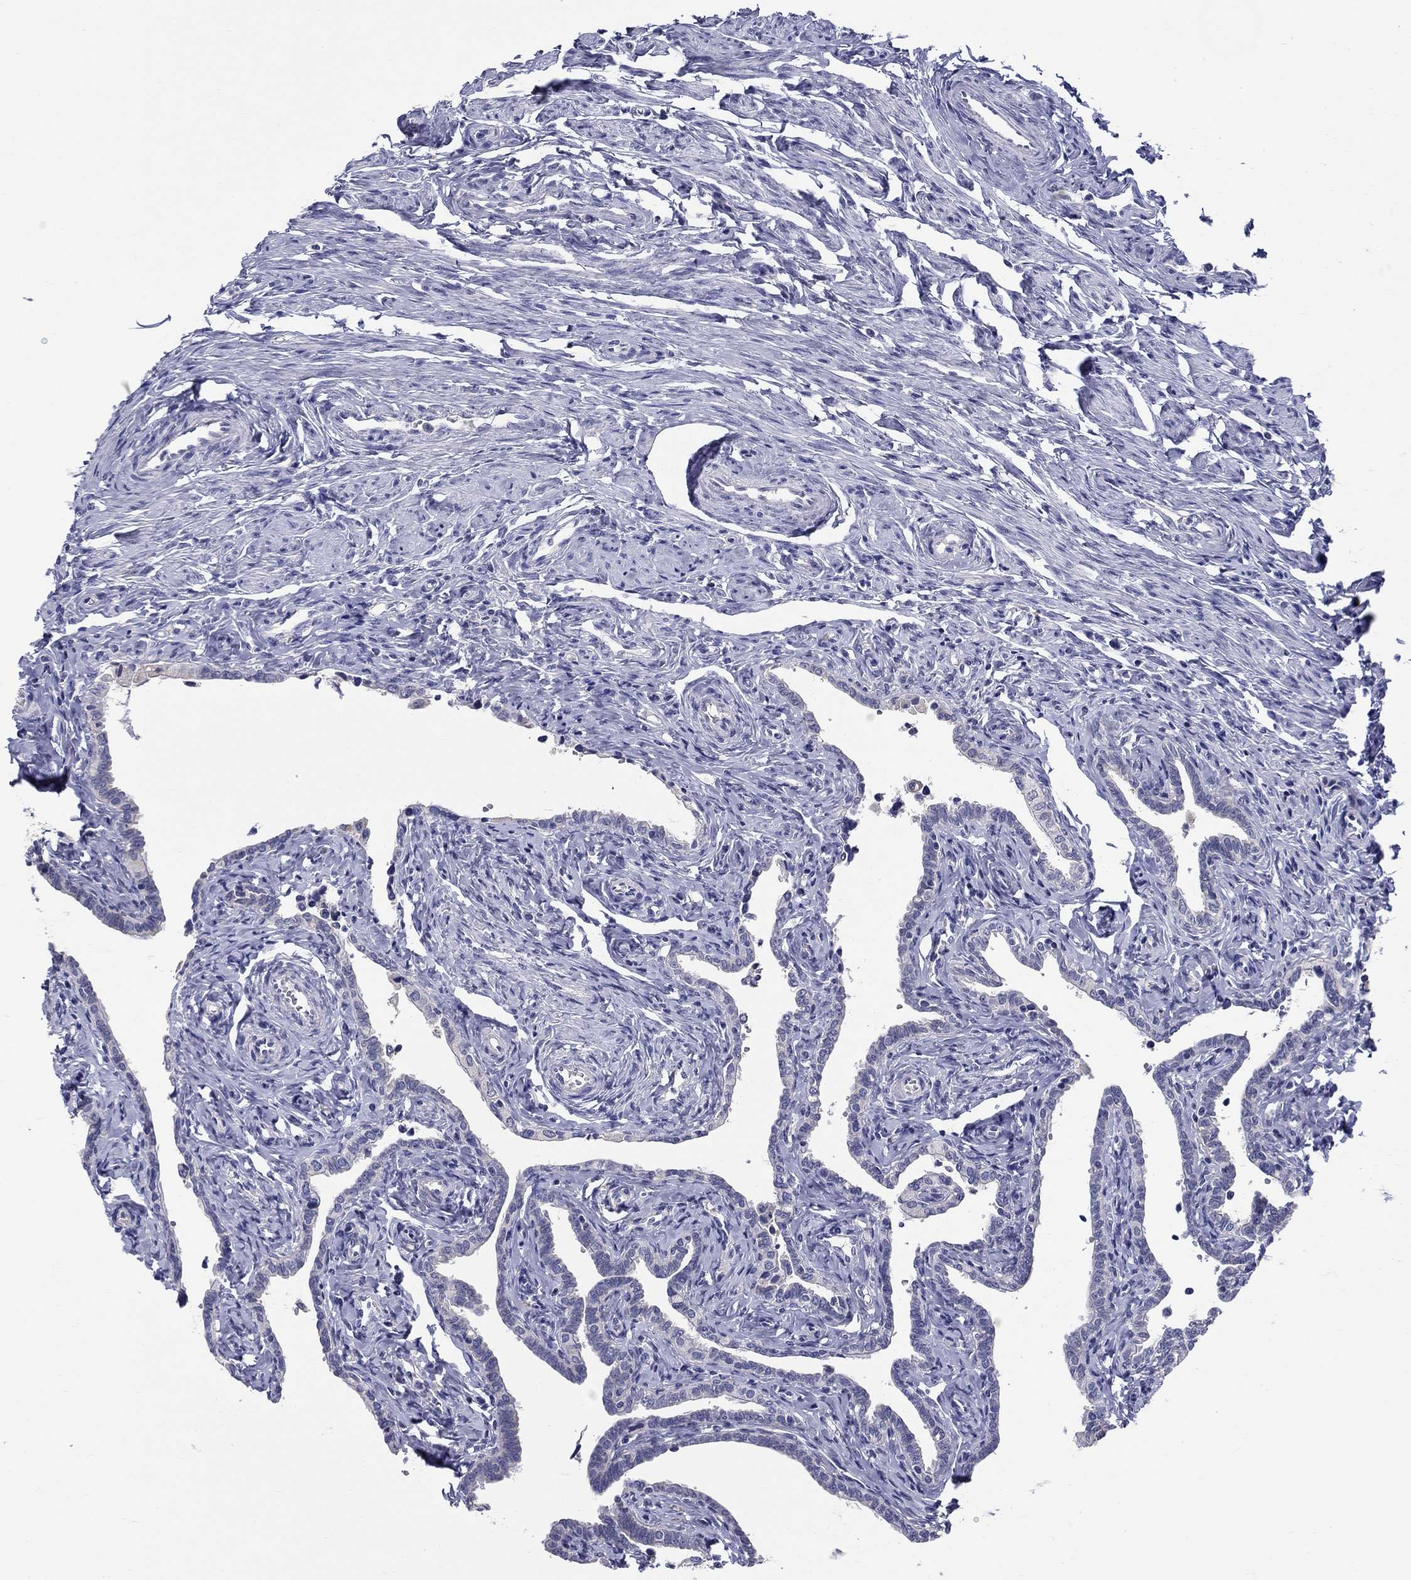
{"staining": {"intensity": "moderate", "quantity": "25%-75%", "location": "cytoplasmic/membranous"}, "tissue": "fallopian tube", "cell_type": "Glandular cells", "image_type": "normal", "snomed": [{"axis": "morphology", "description": "Normal tissue, NOS"}, {"axis": "topography", "description": "Fallopian tube"}, {"axis": "topography", "description": "Ovary"}], "caption": "This micrograph exhibits immunohistochemistry (IHC) staining of normal fallopian tube, with medium moderate cytoplasmic/membranous positivity in approximately 25%-75% of glandular cells.", "gene": "QRFPR", "patient": {"sex": "female", "age": 54}}